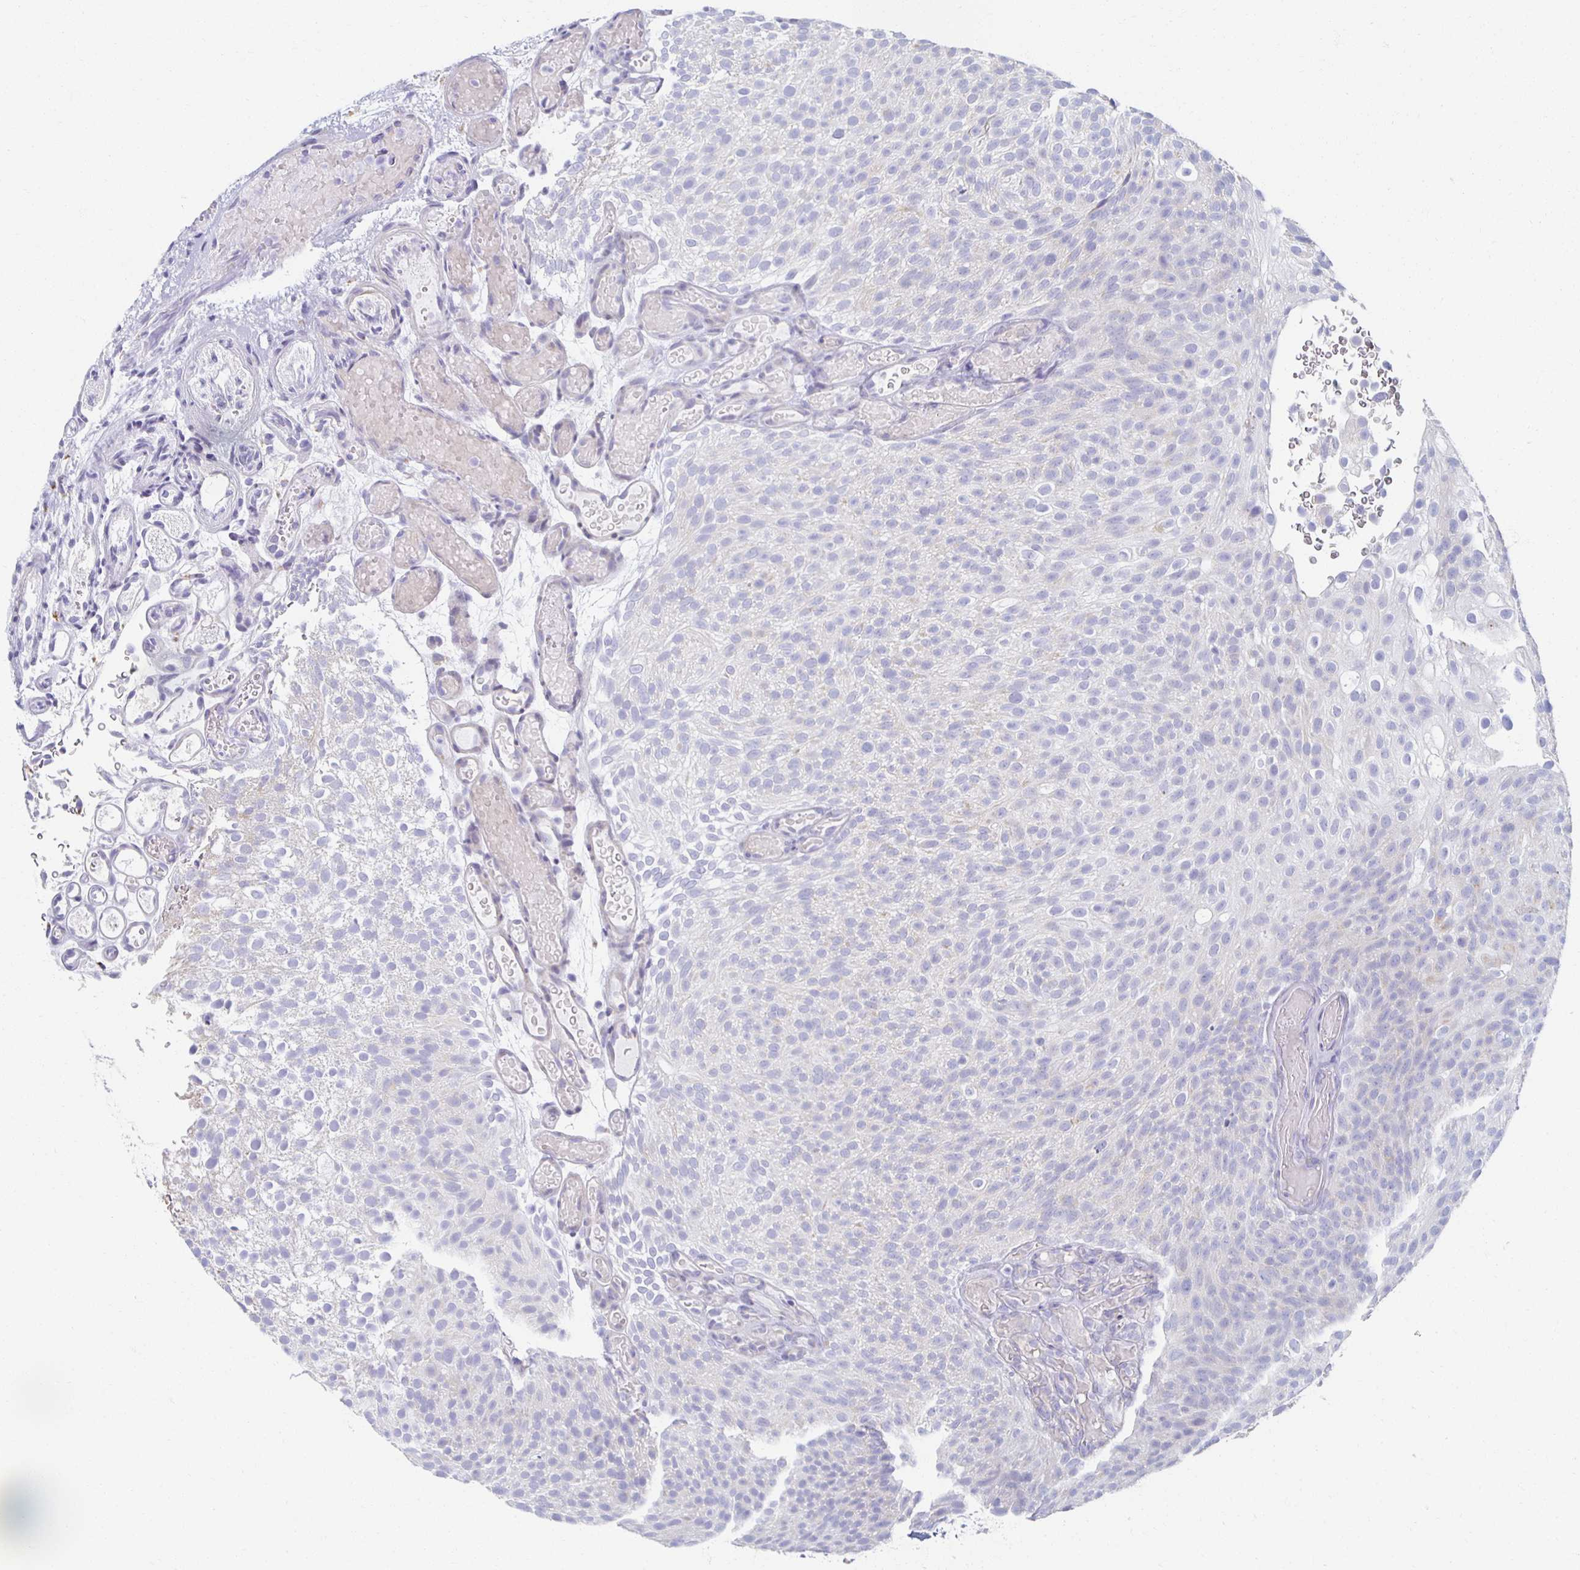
{"staining": {"intensity": "negative", "quantity": "none", "location": "none"}, "tissue": "urothelial cancer", "cell_type": "Tumor cells", "image_type": "cancer", "snomed": [{"axis": "morphology", "description": "Urothelial carcinoma, Low grade"}, {"axis": "topography", "description": "Urinary bladder"}], "caption": "The photomicrograph exhibits no staining of tumor cells in urothelial cancer.", "gene": "TEX44", "patient": {"sex": "male", "age": 78}}